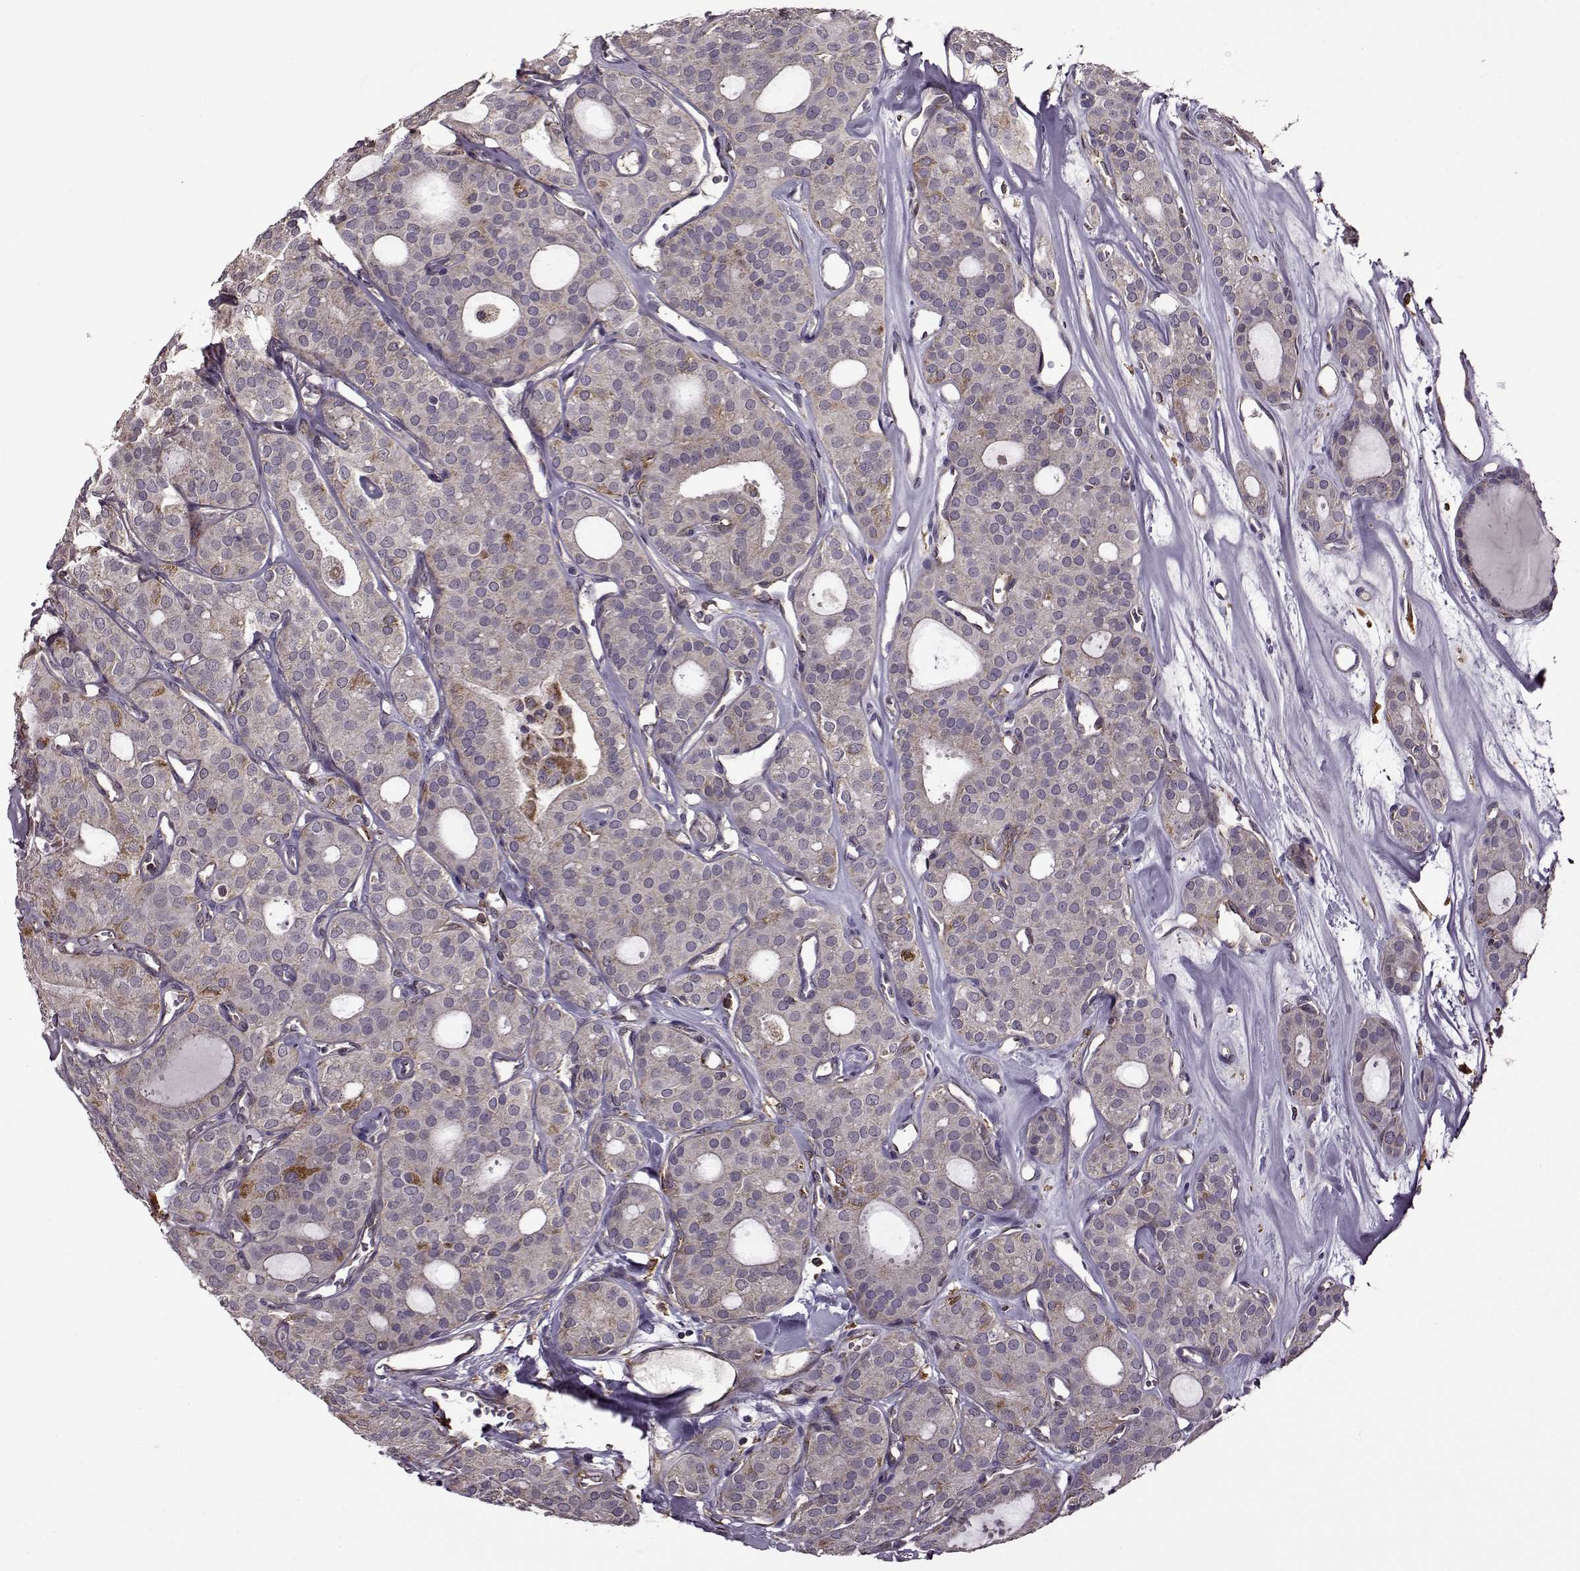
{"staining": {"intensity": "moderate", "quantity": "<25%", "location": "cytoplasmic/membranous"}, "tissue": "thyroid cancer", "cell_type": "Tumor cells", "image_type": "cancer", "snomed": [{"axis": "morphology", "description": "Follicular adenoma carcinoma, NOS"}, {"axis": "topography", "description": "Thyroid gland"}], "caption": "Protein analysis of thyroid cancer tissue reveals moderate cytoplasmic/membranous expression in about <25% of tumor cells.", "gene": "MTSS1", "patient": {"sex": "male", "age": 75}}